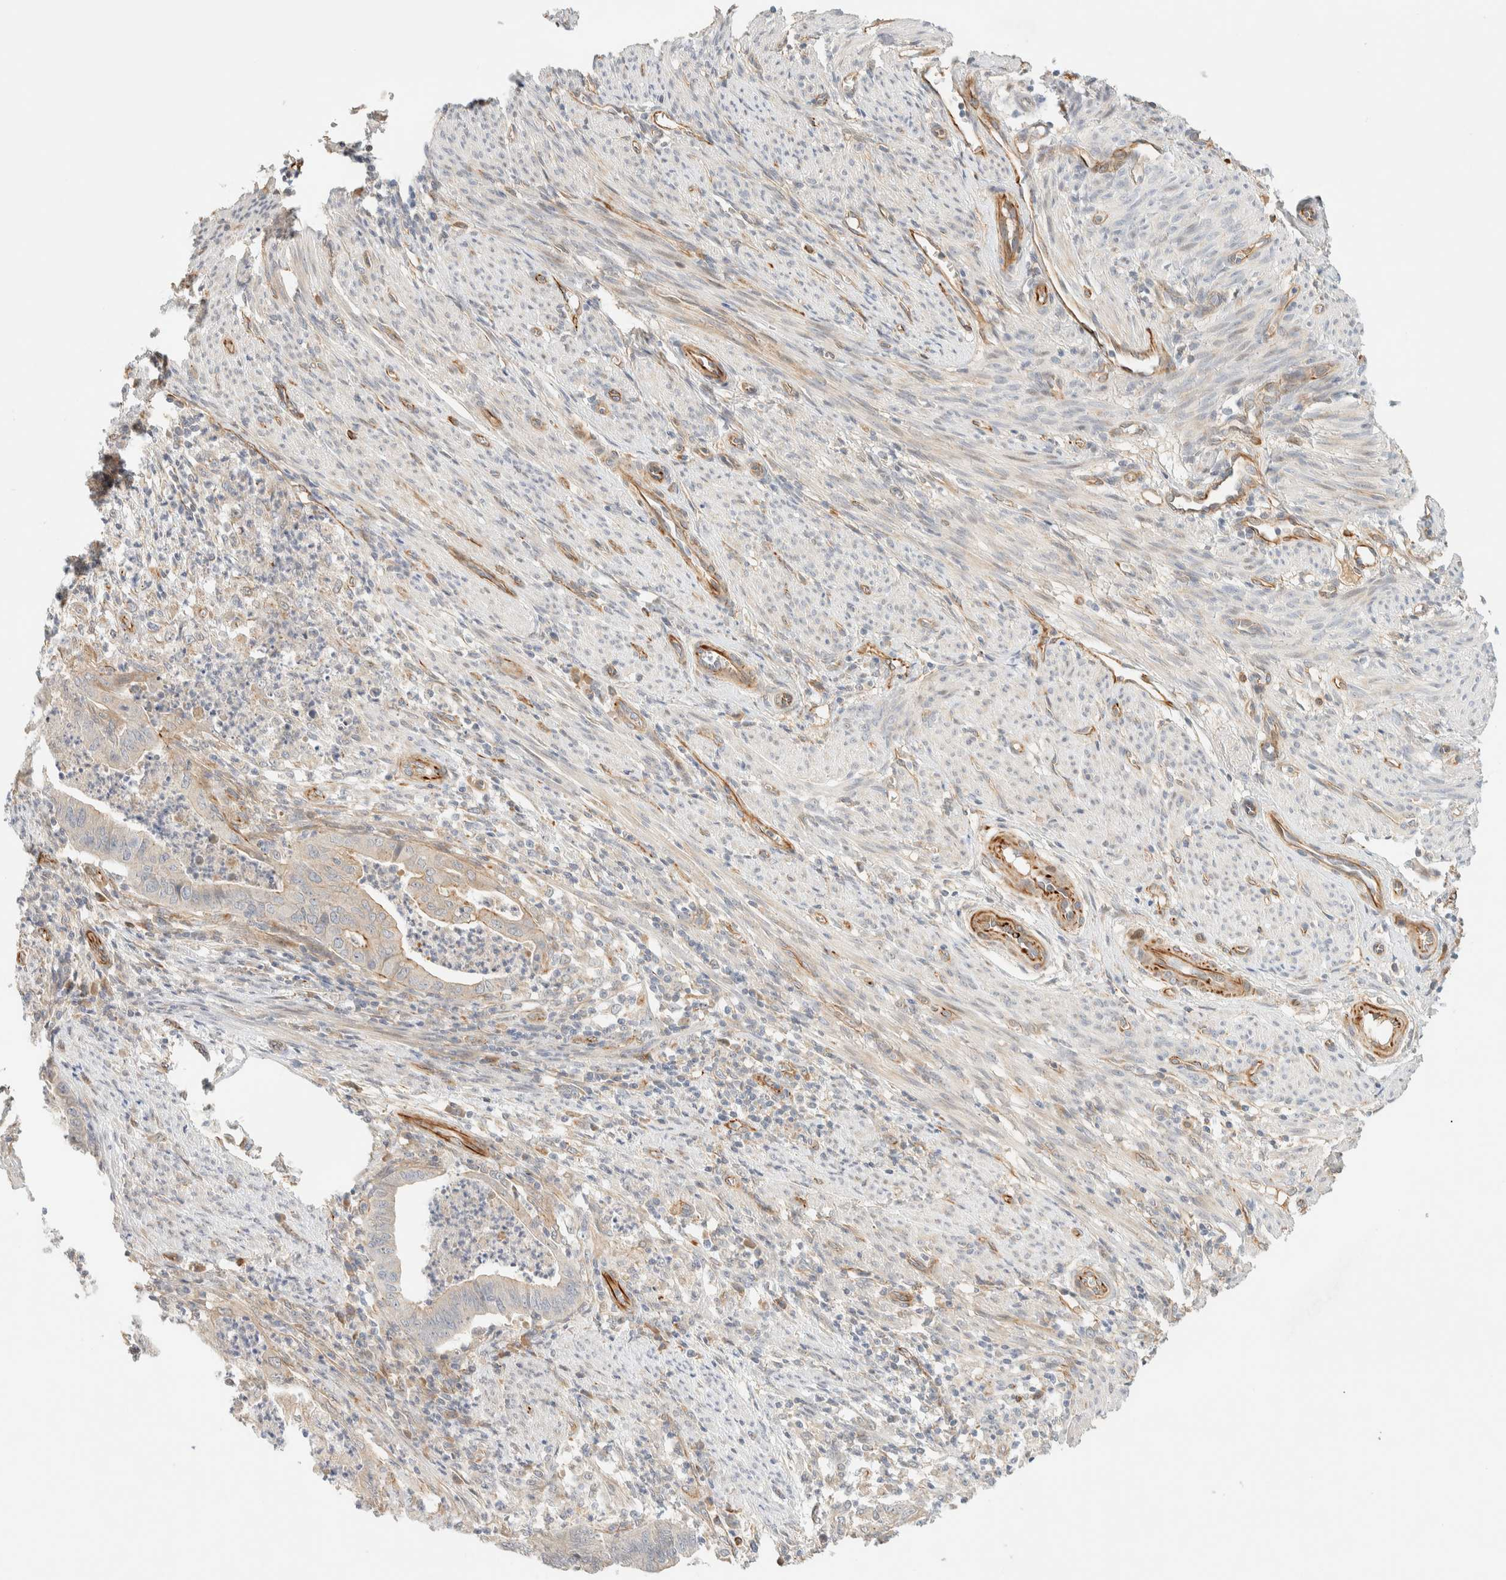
{"staining": {"intensity": "weak", "quantity": ">75%", "location": "cytoplasmic/membranous"}, "tissue": "endometrial cancer", "cell_type": "Tumor cells", "image_type": "cancer", "snomed": [{"axis": "morphology", "description": "Polyp, NOS"}, {"axis": "morphology", "description": "Adenocarcinoma, NOS"}, {"axis": "morphology", "description": "Adenoma, NOS"}, {"axis": "topography", "description": "Endometrium"}], "caption": "Immunohistochemical staining of adenoma (endometrial) displays weak cytoplasmic/membranous protein positivity in about >75% of tumor cells.", "gene": "FAT1", "patient": {"sex": "female", "age": 79}}